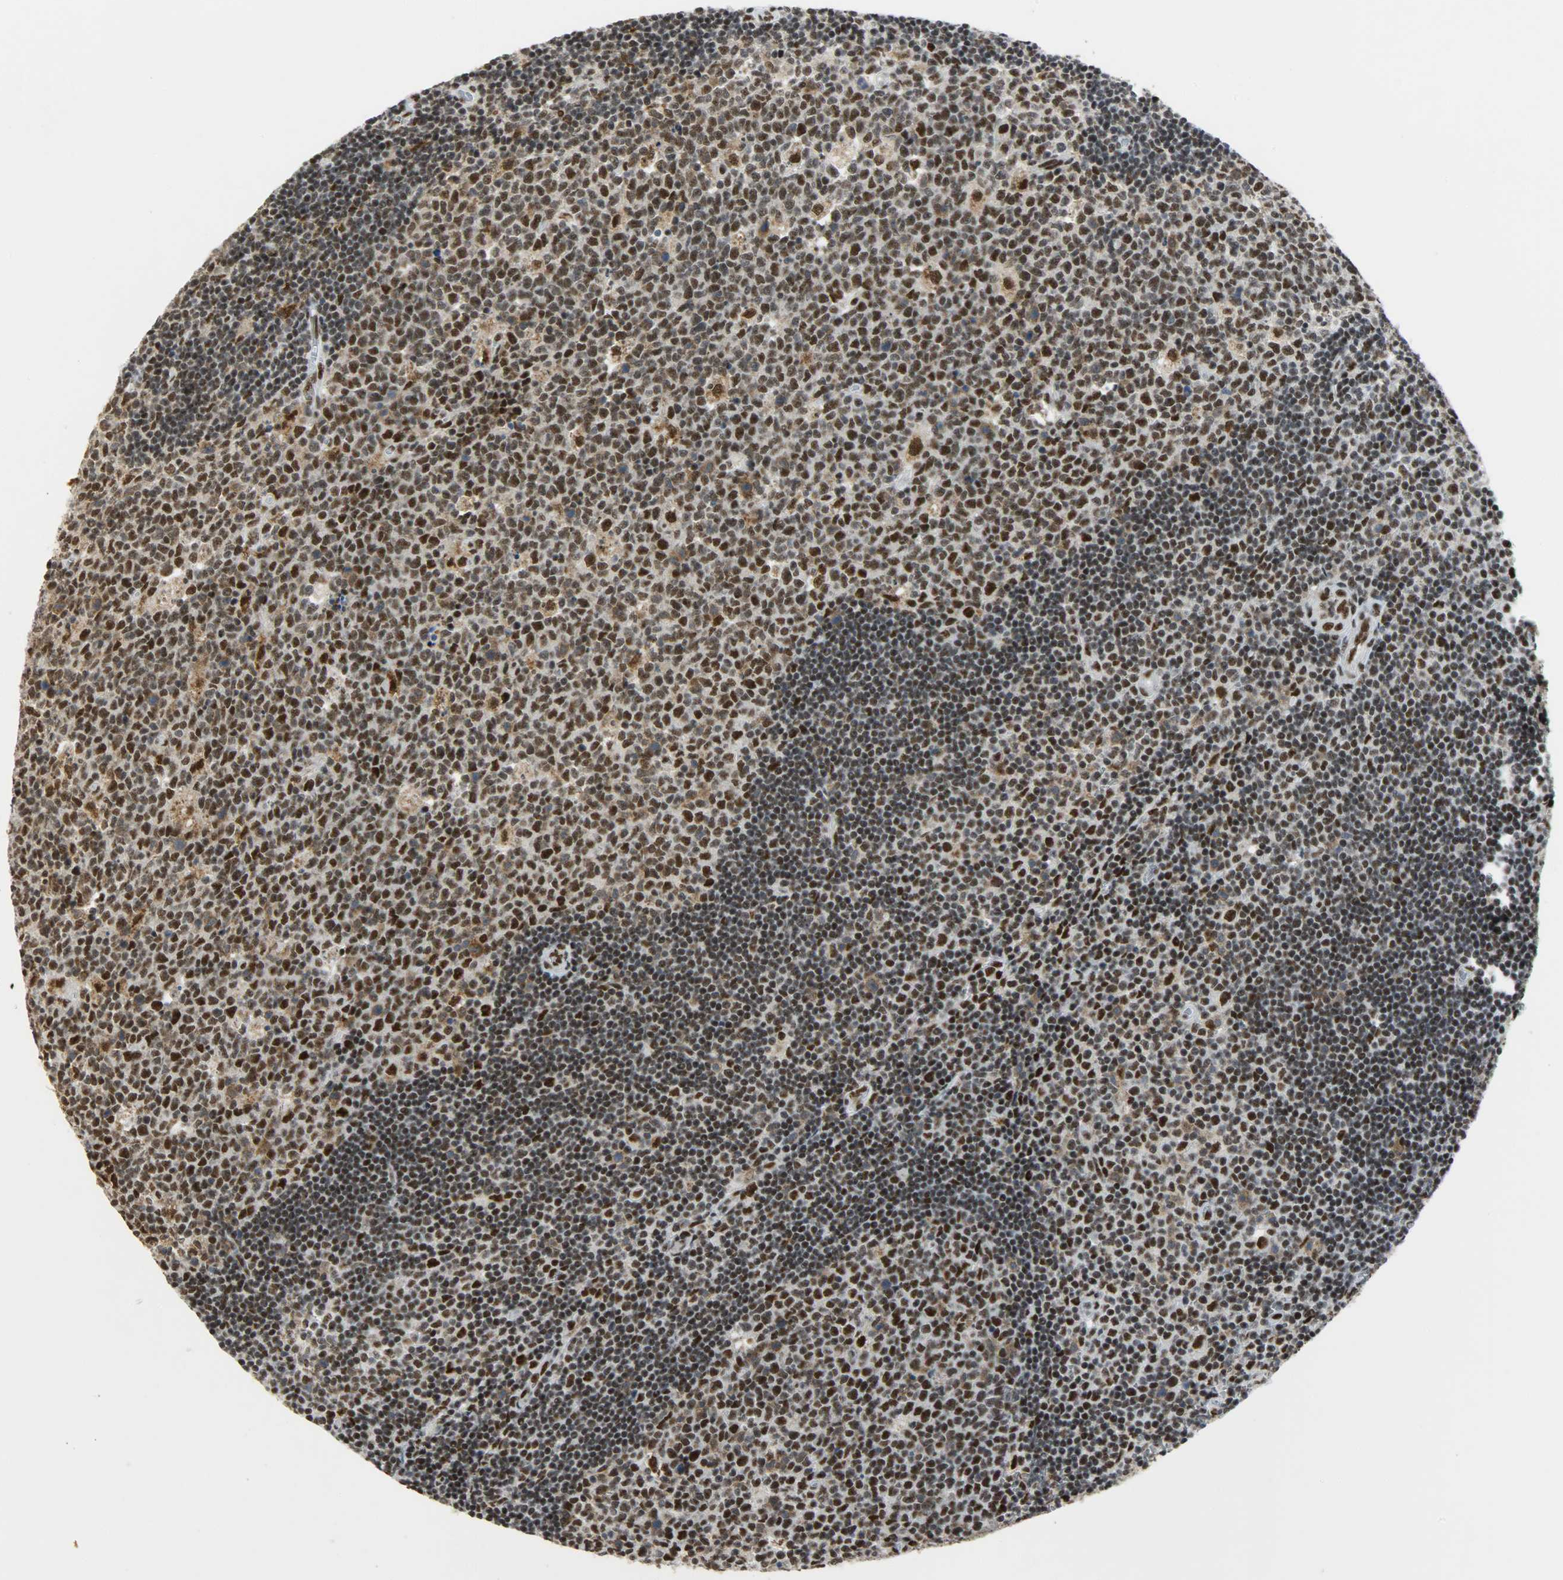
{"staining": {"intensity": "moderate", "quantity": ">75%", "location": "nuclear"}, "tissue": "lymph node", "cell_type": "Germinal center cells", "image_type": "normal", "snomed": [{"axis": "morphology", "description": "Normal tissue, NOS"}, {"axis": "topography", "description": "Lymph node"}, {"axis": "topography", "description": "Salivary gland"}], "caption": "Moderate nuclear protein positivity is seen in about >75% of germinal center cells in lymph node.", "gene": "SSB", "patient": {"sex": "male", "age": 8}}